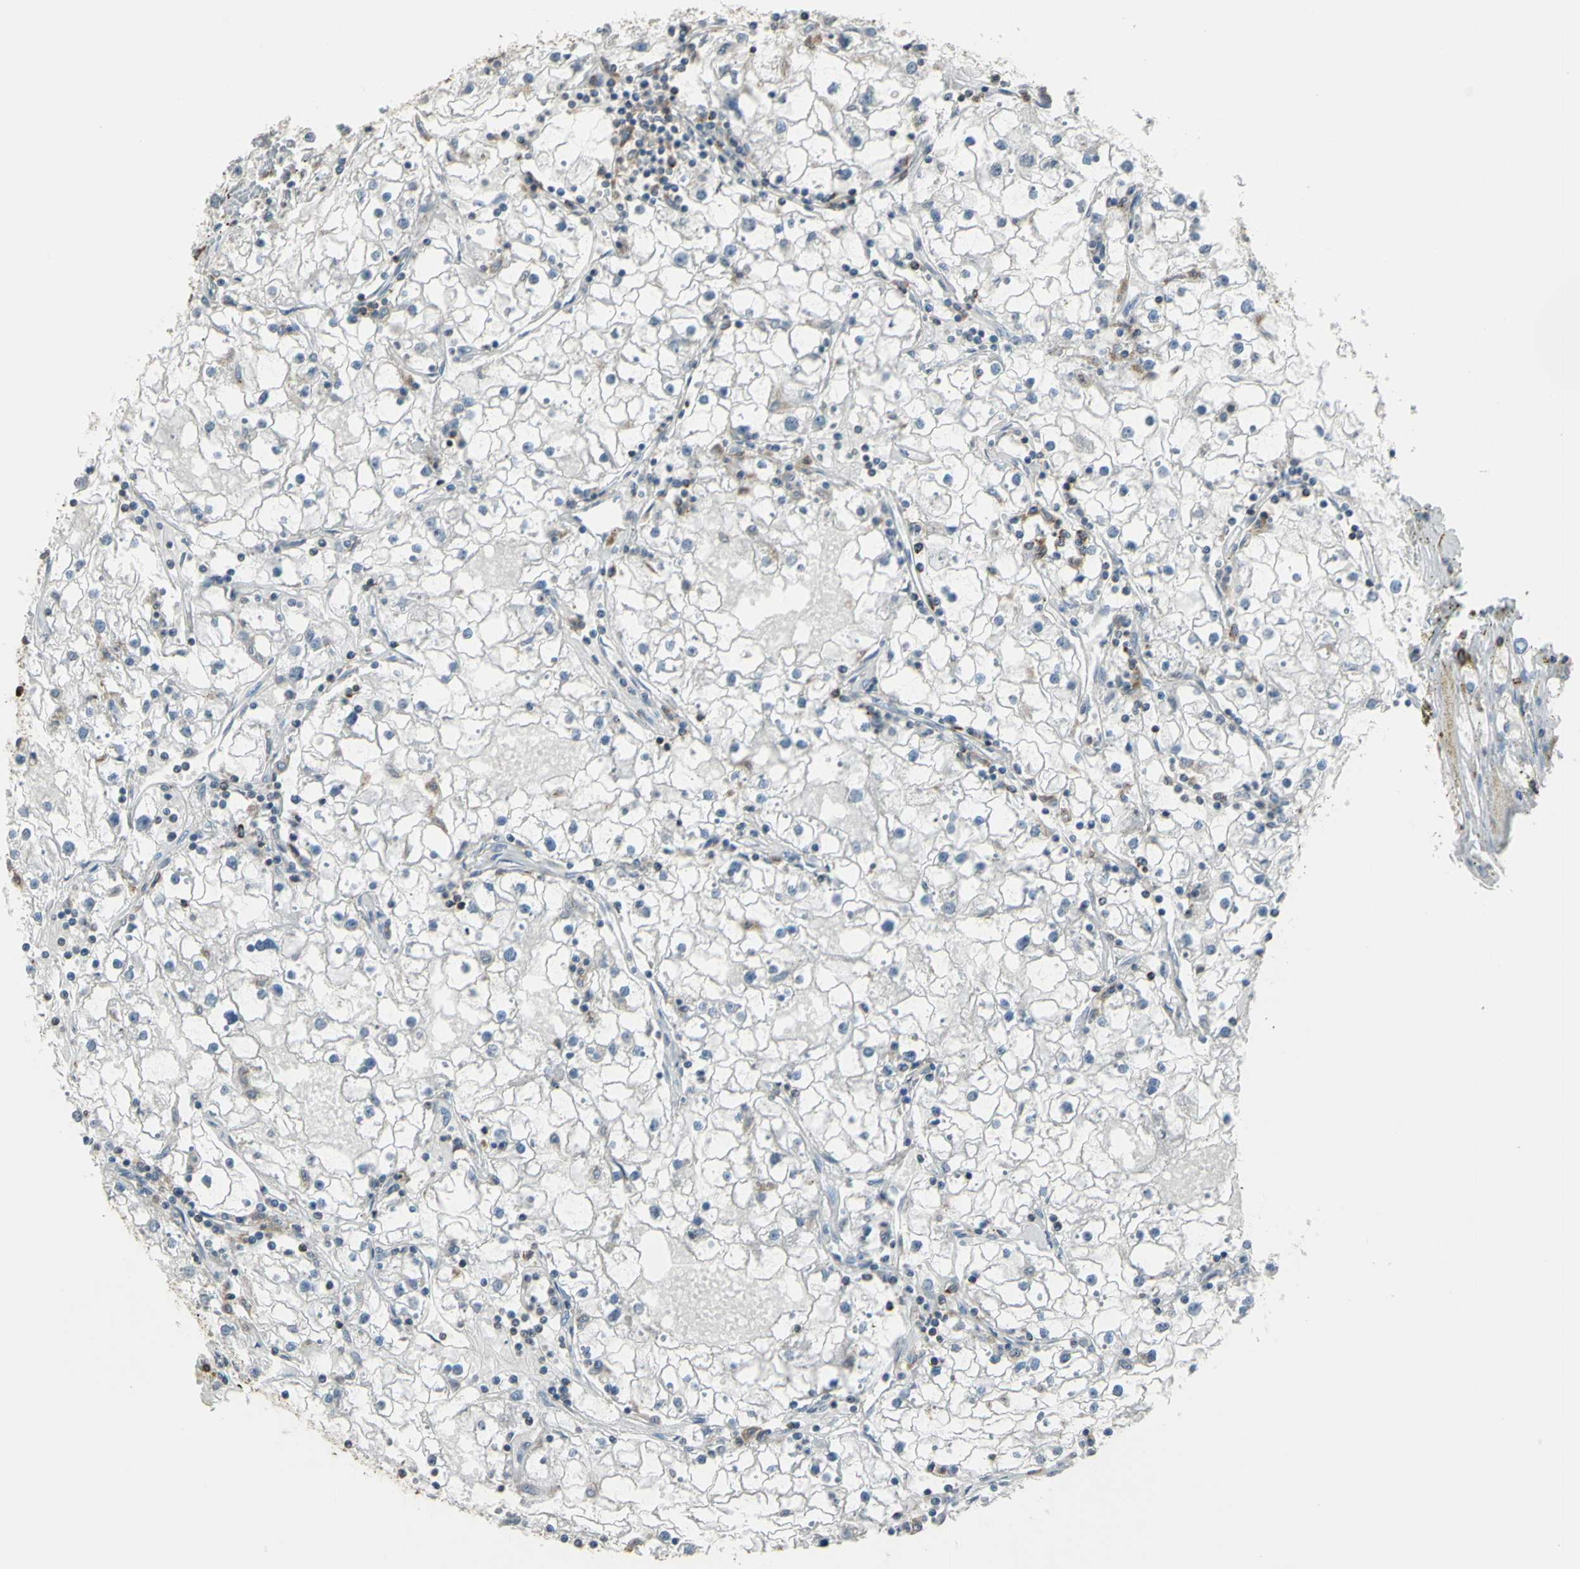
{"staining": {"intensity": "negative", "quantity": "none", "location": "none"}, "tissue": "renal cancer", "cell_type": "Tumor cells", "image_type": "cancer", "snomed": [{"axis": "morphology", "description": "Adenocarcinoma, NOS"}, {"axis": "topography", "description": "Kidney"}], "caption": "Tumor cells show no significant staining in renal cancer.", "gene": "PSTPIP1", "patient": {"sex": "male", "age": 56}}